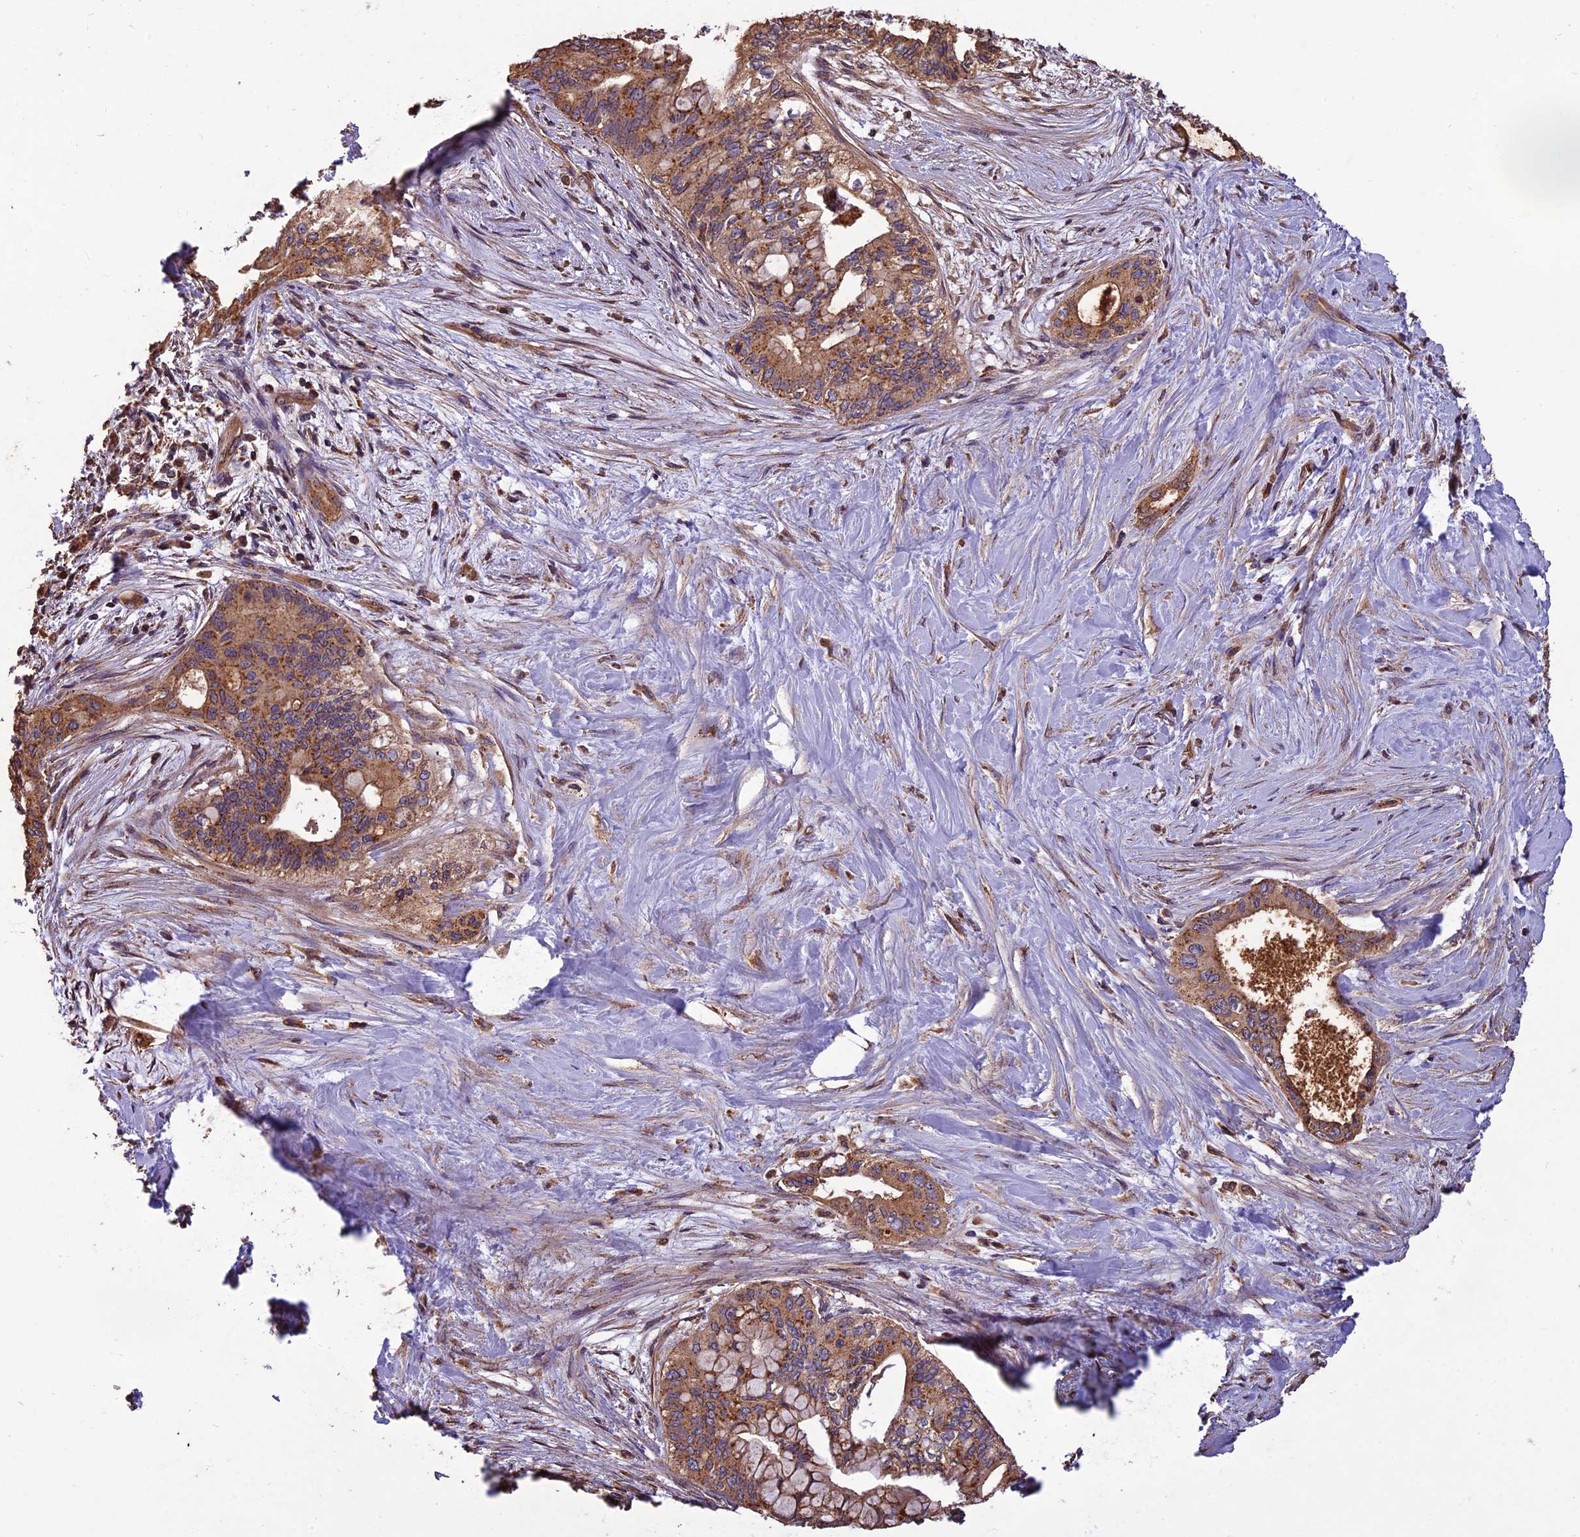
{"staining": {"intensity": "moderate", "quantity": ">75%", "location": "cytoplasmic/membranous"}, "tissue": "pancreatic cancer", "cell_type": "Tumor cells", "image_type": "cancer", "snomed": [{"axis": "morphology", "description": "Adenocarcinoma, NOS"}, {"axis": "topography", "description": "Pancreas"}], "caption": "Pancreatic cancer stained with a protein marker shows moderate staining in tumor cells.", "gene": "CHMP2A", "patient": {"sex": "male", "age": 46}}